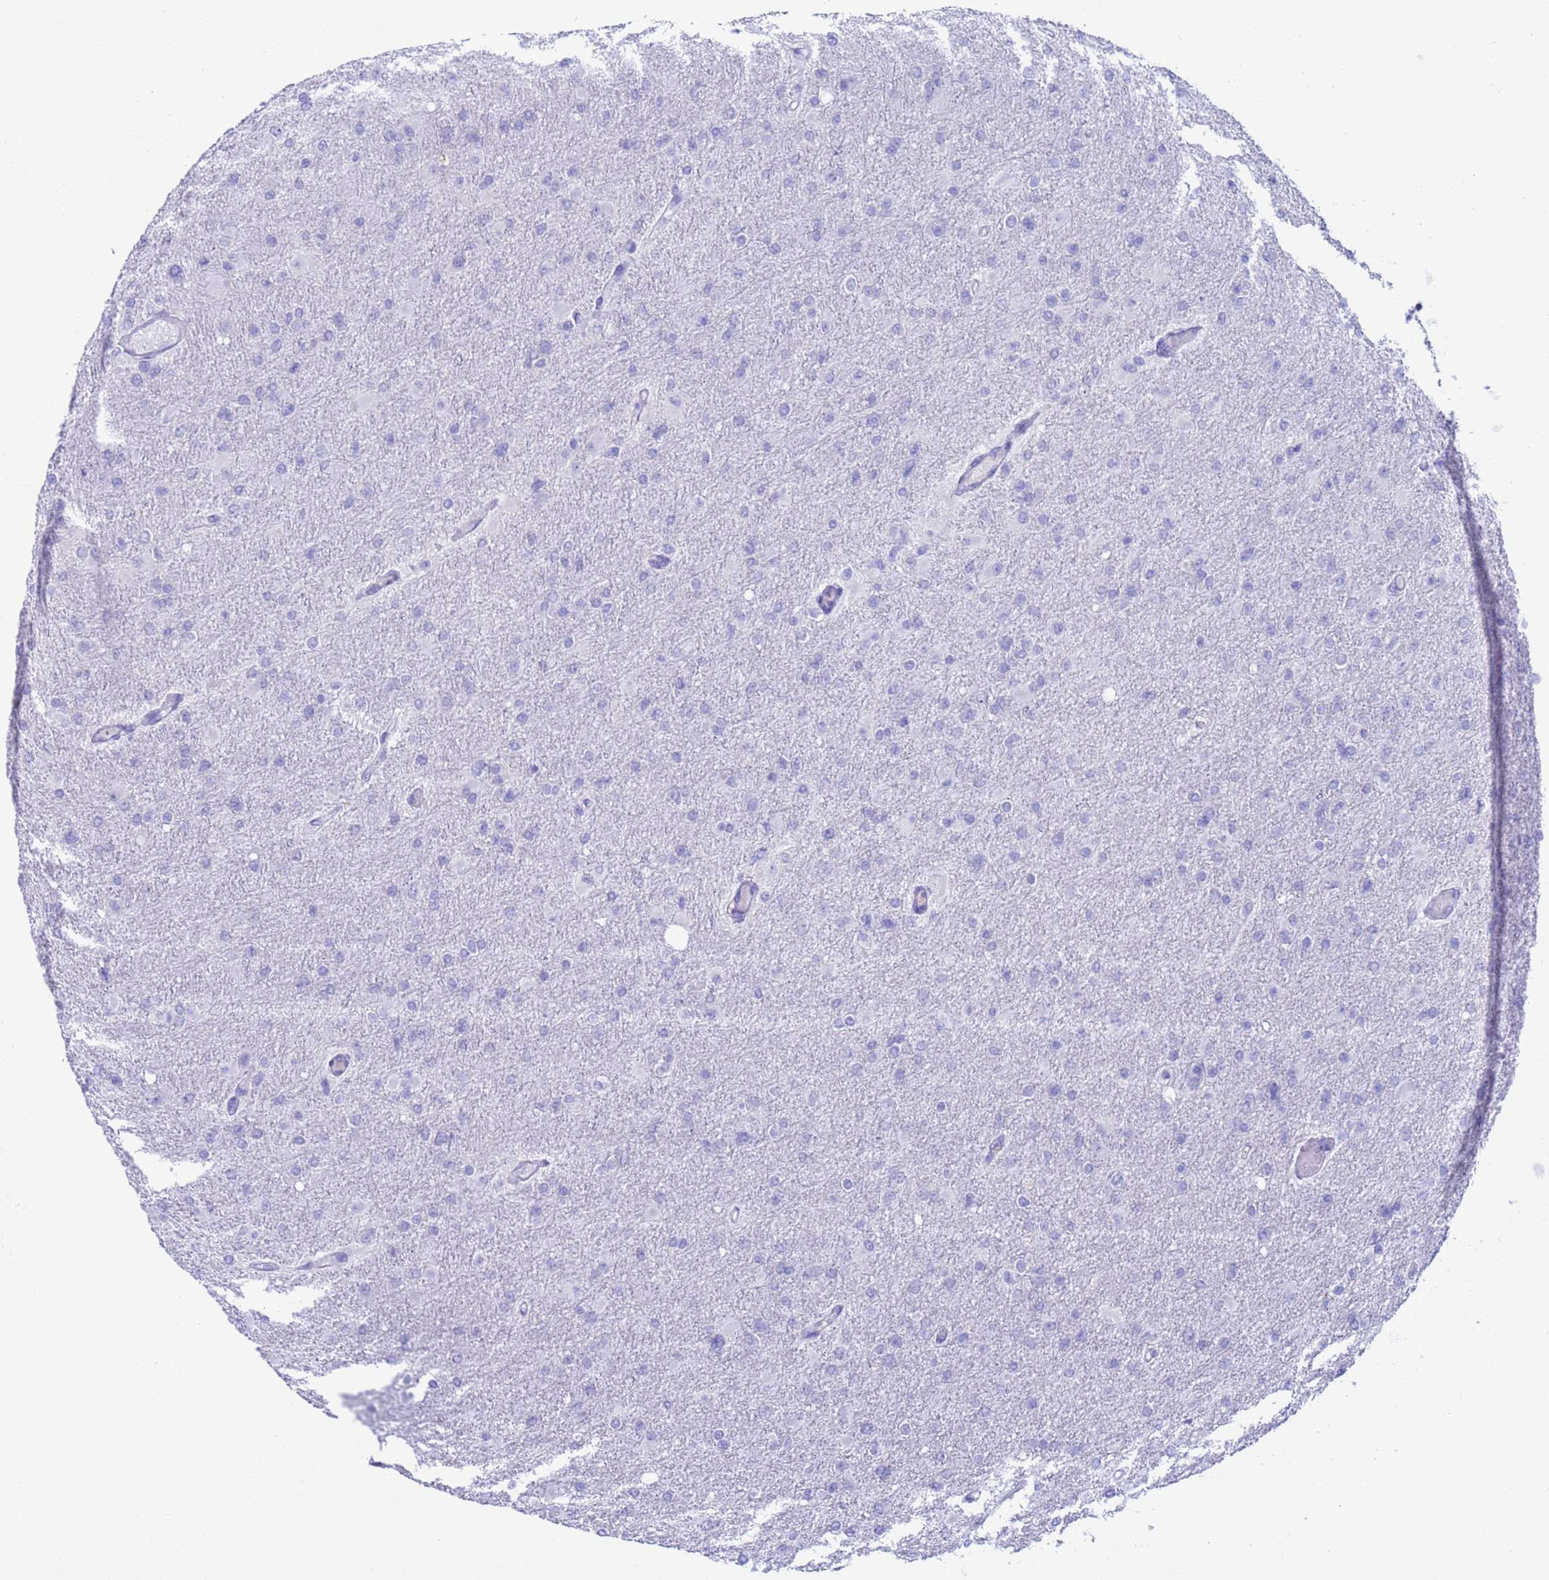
{"staining": {"intensity": "negative", "quantity": "none", "location": "none"}, "tissue": "glioma", "cell_type": "Tumor cells", "image_type": "cancer", "snomed": [{"axis": "morphology", "description": "Glioma, malignant, High grade"}, {"axis": "topography", "description": "Cerebral cortex"}], "caption": "This is an IHC micrograph of human glioma. There is no expression in tumor cells.", "gene": "CKM", "patient": {"sex": "female", "age": 36}}